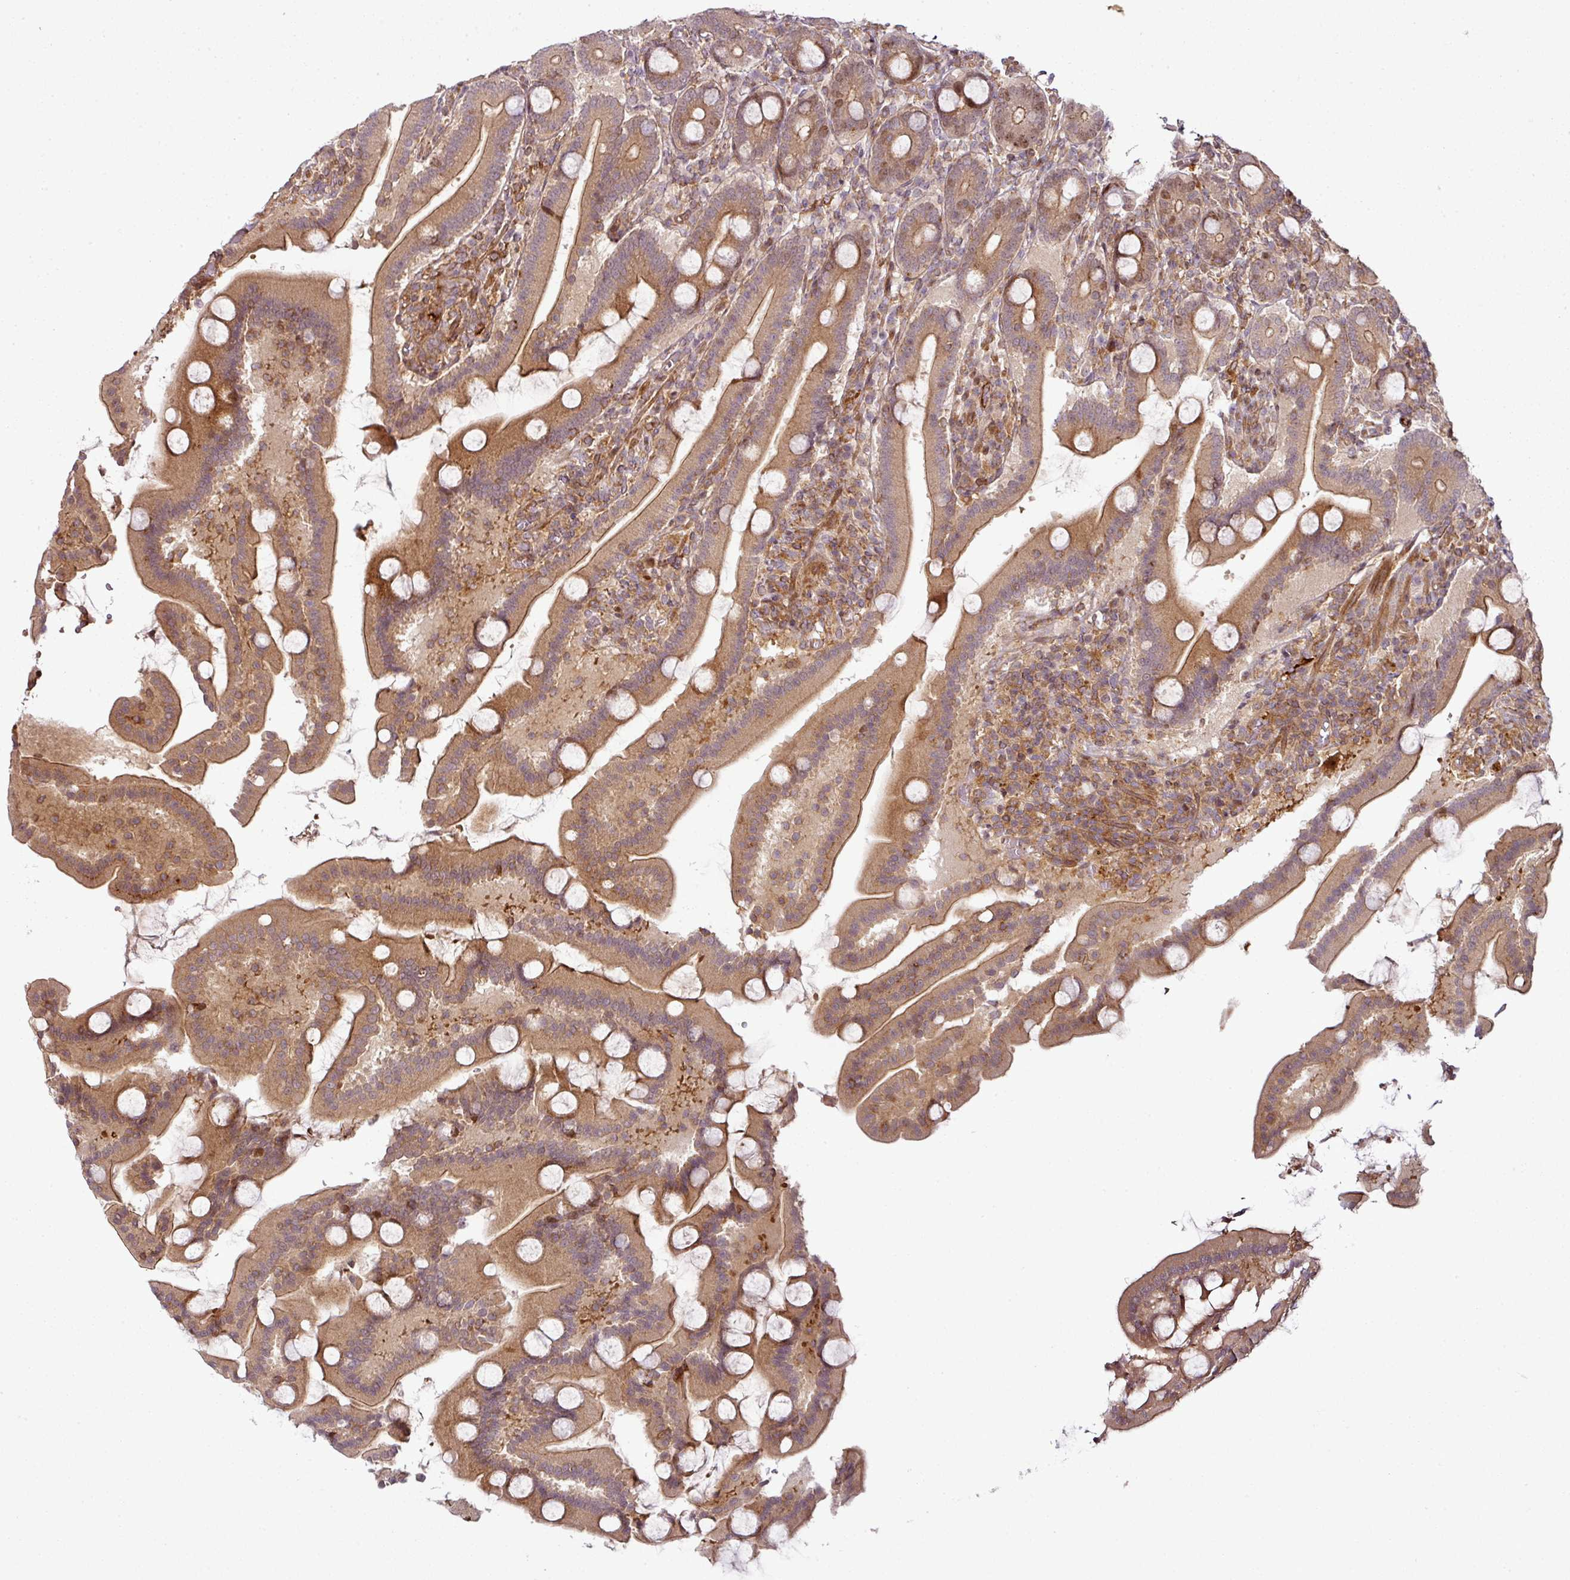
{"staining": {"intensity": "moderate", "quantity": ">75%", "location": "cytoplasmic/membranous"}, "tissue": "duodenum", "cell_type": "Glandular cells", "image_type": "normal", "snomed": [{"axis": "morphology", "description": "Normal tissue, NOS"}, {"axis": "topography", "description": "Duodenum"}], "caption": "This image shows normal duodenum stained with immunohistochemistry to label a protein in brown. The cytoplasmic/membranous of glandular cells show moderate positivity for the protein. Nuclei are counter-stained blue.", "gene": "ATAT1", "patient": {"sex": "male", "age": 55}}